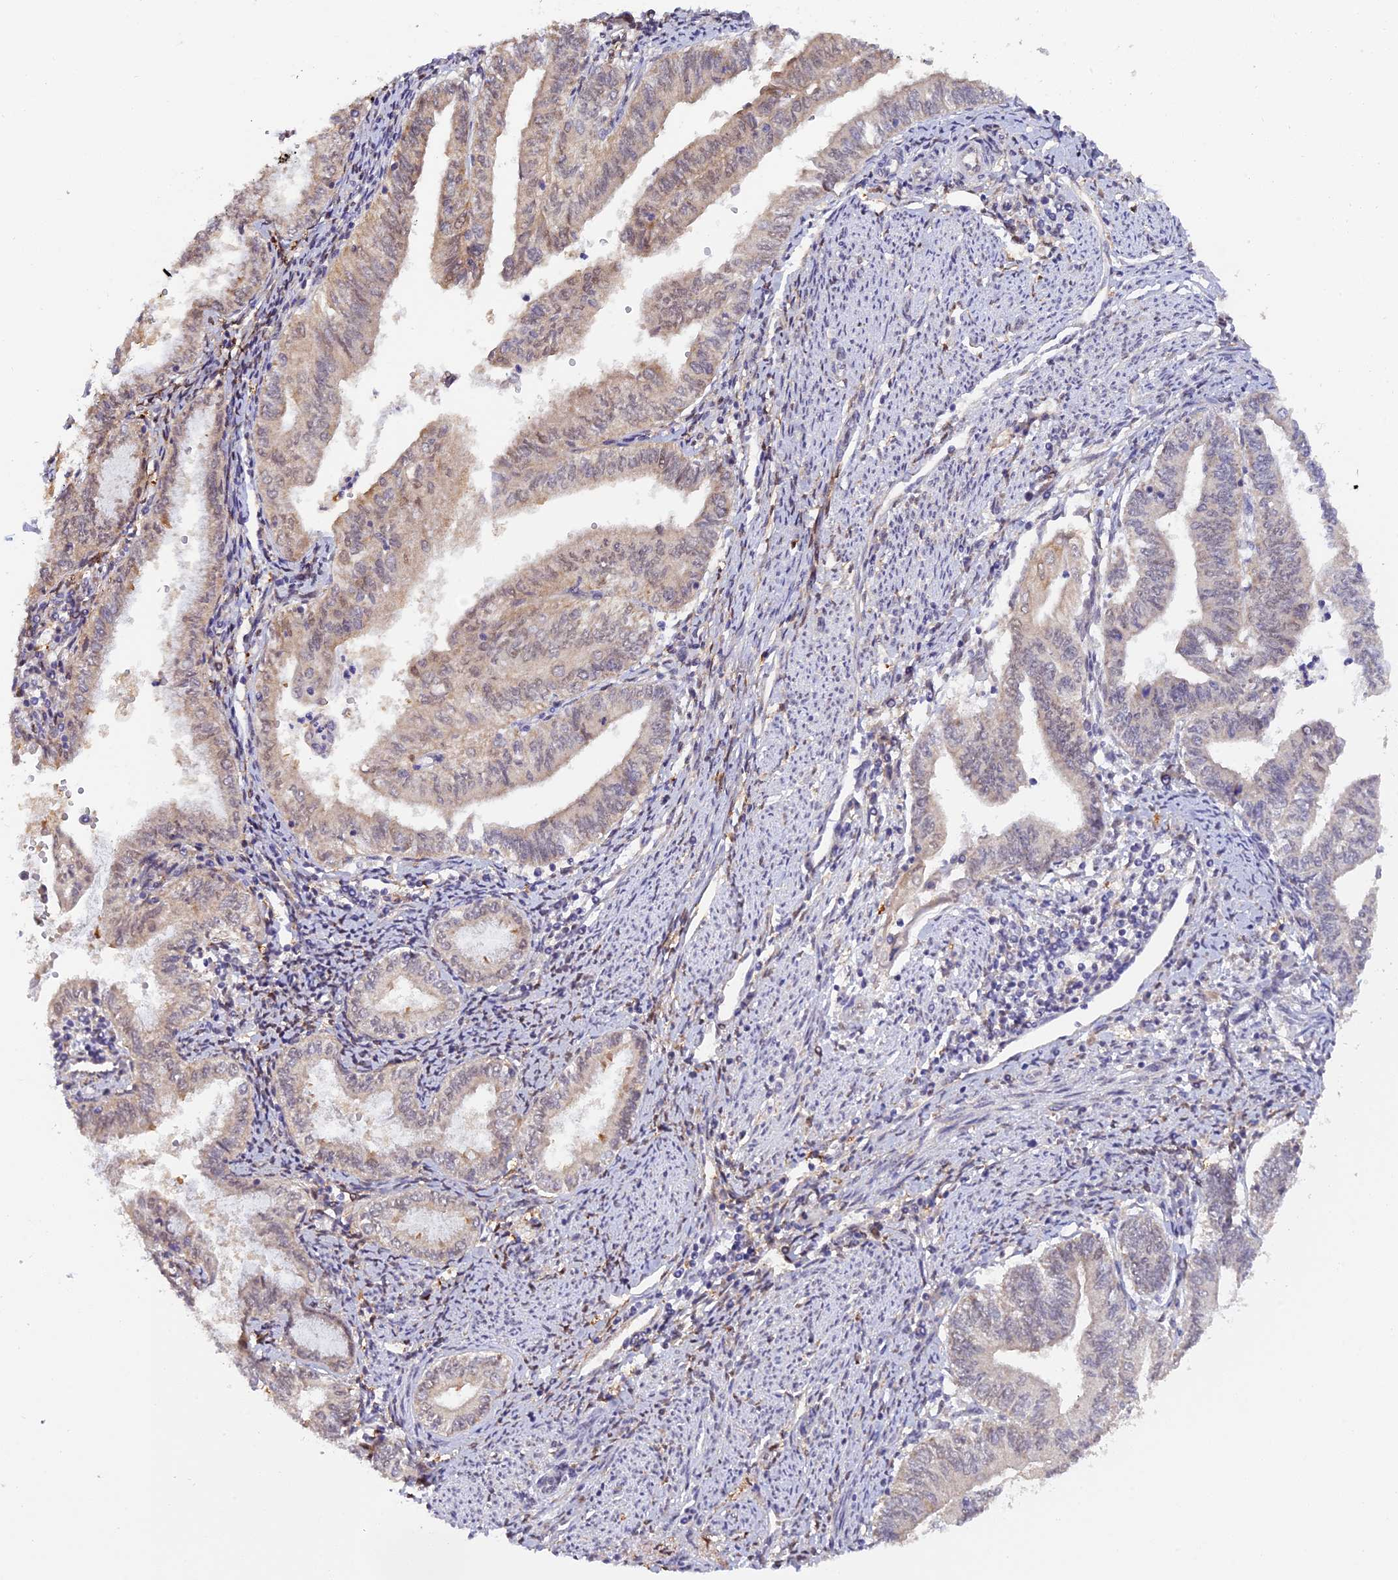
{"staining": {"intensity": "weak", "quantity": "<25%", "location": "nuclear"}, "tissue": "endometrial cancer", "cell_type": "Tumor cells", "image_type": "cancer", "snomed": [{"axis": "morphology", "description": "Adenocarcinoma, NOS"}, {"axis": "topography", "description": "Endometrium"}], "caption": "A micrograph of human endometrial cancer is negative for staining in tumor cells. The staining was performed using DAB to visualize the protein expression in brown, while the nuclei were stained in blue with hematoxylin (Magnification: 20x).", "gene": "MNS1", "patient": {"sex": "female", "age": 66}}